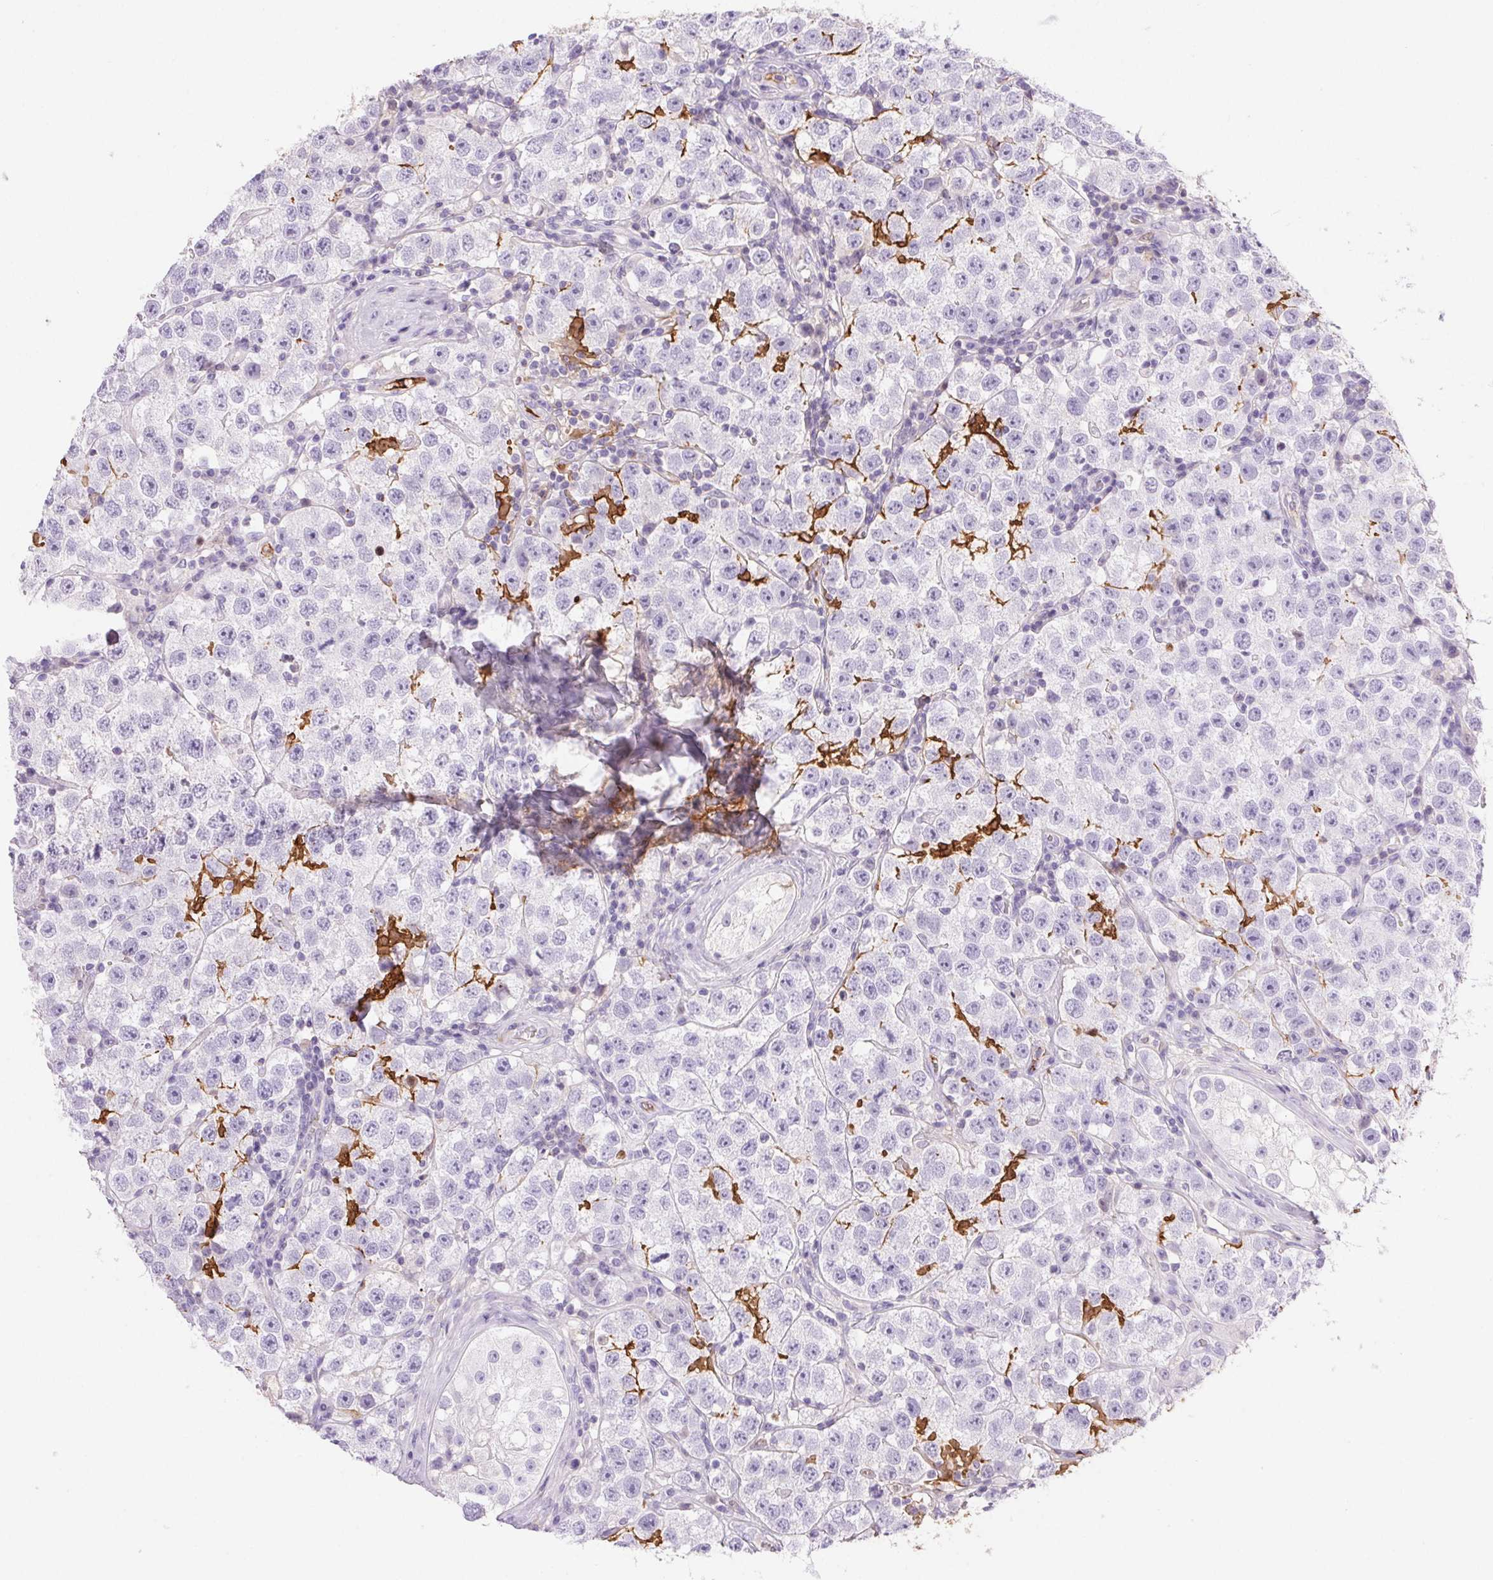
{"staining": {"intensity": "negative", "quantity": "none", "location": "none"}, "tissue": "testis cancer", "cell_type": "Tumor cells", "image_type": "cancer", "snomed": [{"axis": "morphology", "description": "Seminoma, NOS"}, {"axis": "topography", "description": "Testis"}], "caption": "Seminoma (testis) was stained to show a protein in brown. There is no significant positivity in tumor cells. (Stains: DAB immunohistochemistry with hematoxylin counter stain, Microscopy: brightfield microscopy at high magnification).", "gene": "FGA", "patient": {"sex": "male", "age": 34}}